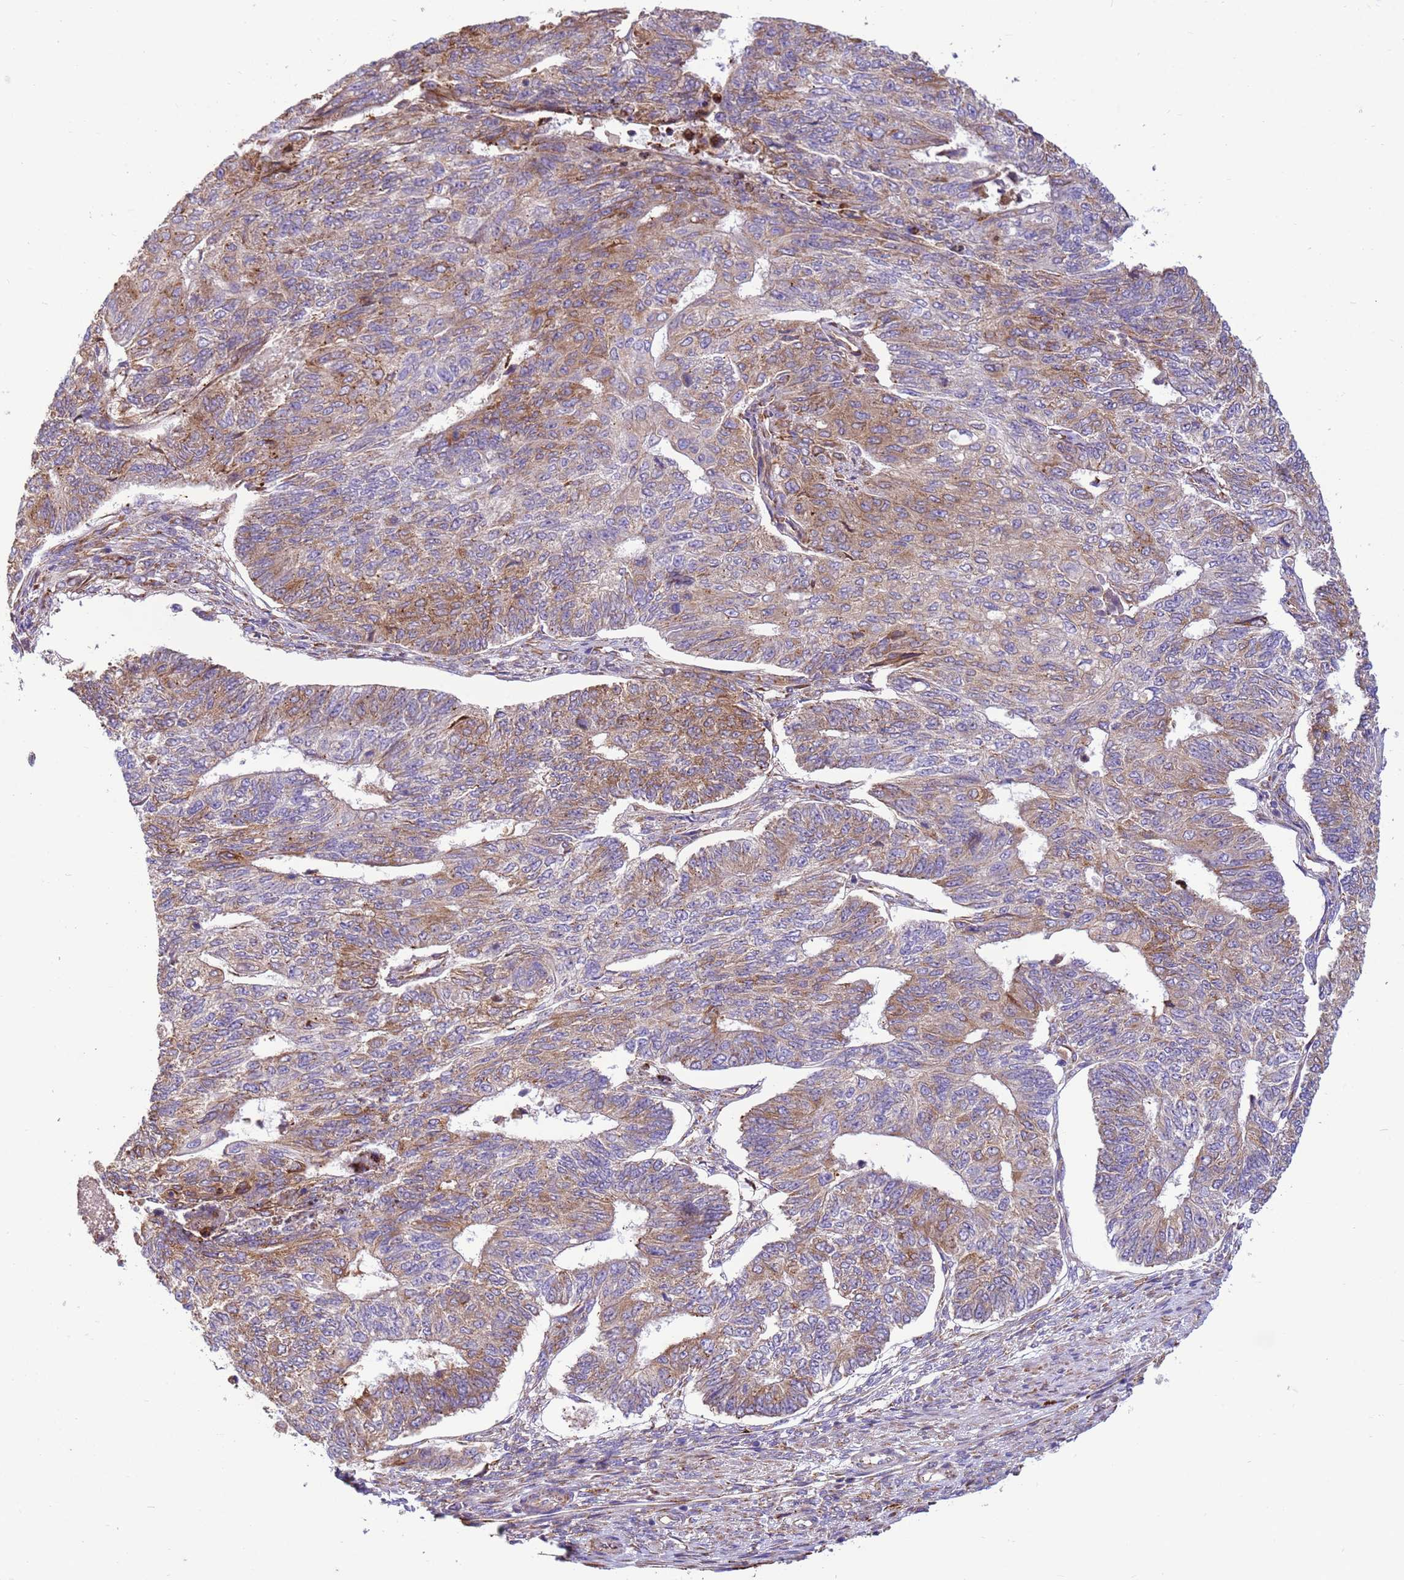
{"staining": {"intensity": "moderate", "quantity": "25%-75%", "location": "cytoplasmic/membranous"}, "tissue": "endometrial cancer", "cell_type": "Tumor cells", "image_type": "cancer", "snomed": [{"axis": "morphology", "description": "Adenocarcinoma, NOS"}, {"axis": "topography", "description": "Endometrium"}], "caption": "An immunohistochemistry (IHC) image of tumor tissue is shown. Protein staining in brown shows moderate cytoplasmic/membranous positivity in endometrial cancer (adenocarcinoma) within tumor cells.", "gene": "THAP5", "patient": {"sex": "female", "age": 32}}